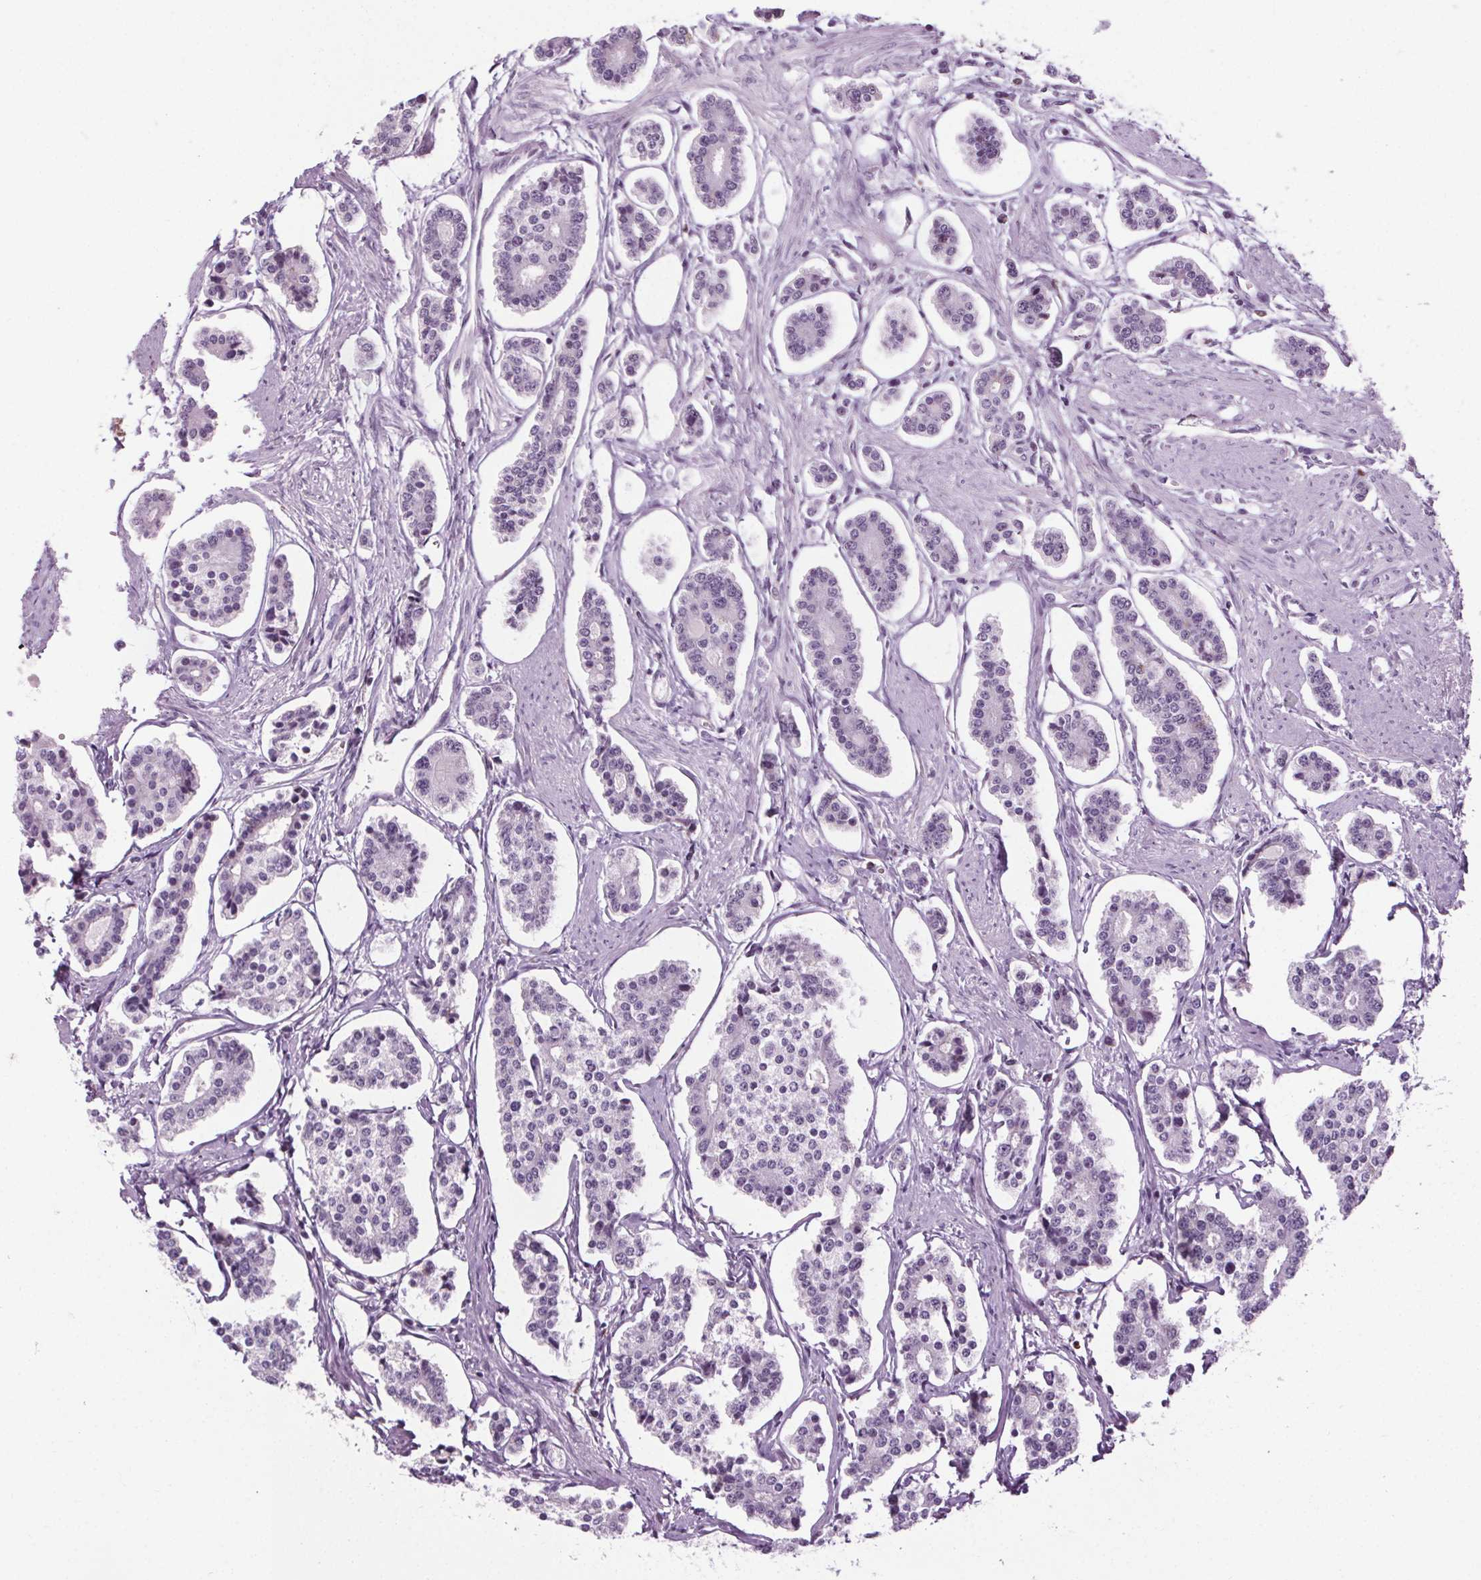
{"staining": {"intensity": "negative", "quantity": "none", "location": "none"}, "tissue": "carcinoid", "cell_type": "Tumor cells", "image_type": "cancer", "snomed": [{"axis": "morphology", "description": "Carcinoid, malignant, NOS"}, {"axis": "topography", "description": "Small intestine"}], "caption": "Immunohistochemistry (IHC) of carcinoid (malignant) demonstrates no staining in tumor cells. The staining is performed using DAB (3,3'-diaminobenzidine) brown chromogen with nuclei counter-stained in using hematoxylin.", "gene": "CEBPA", "patient": {"sex": "female", "age": 65}}